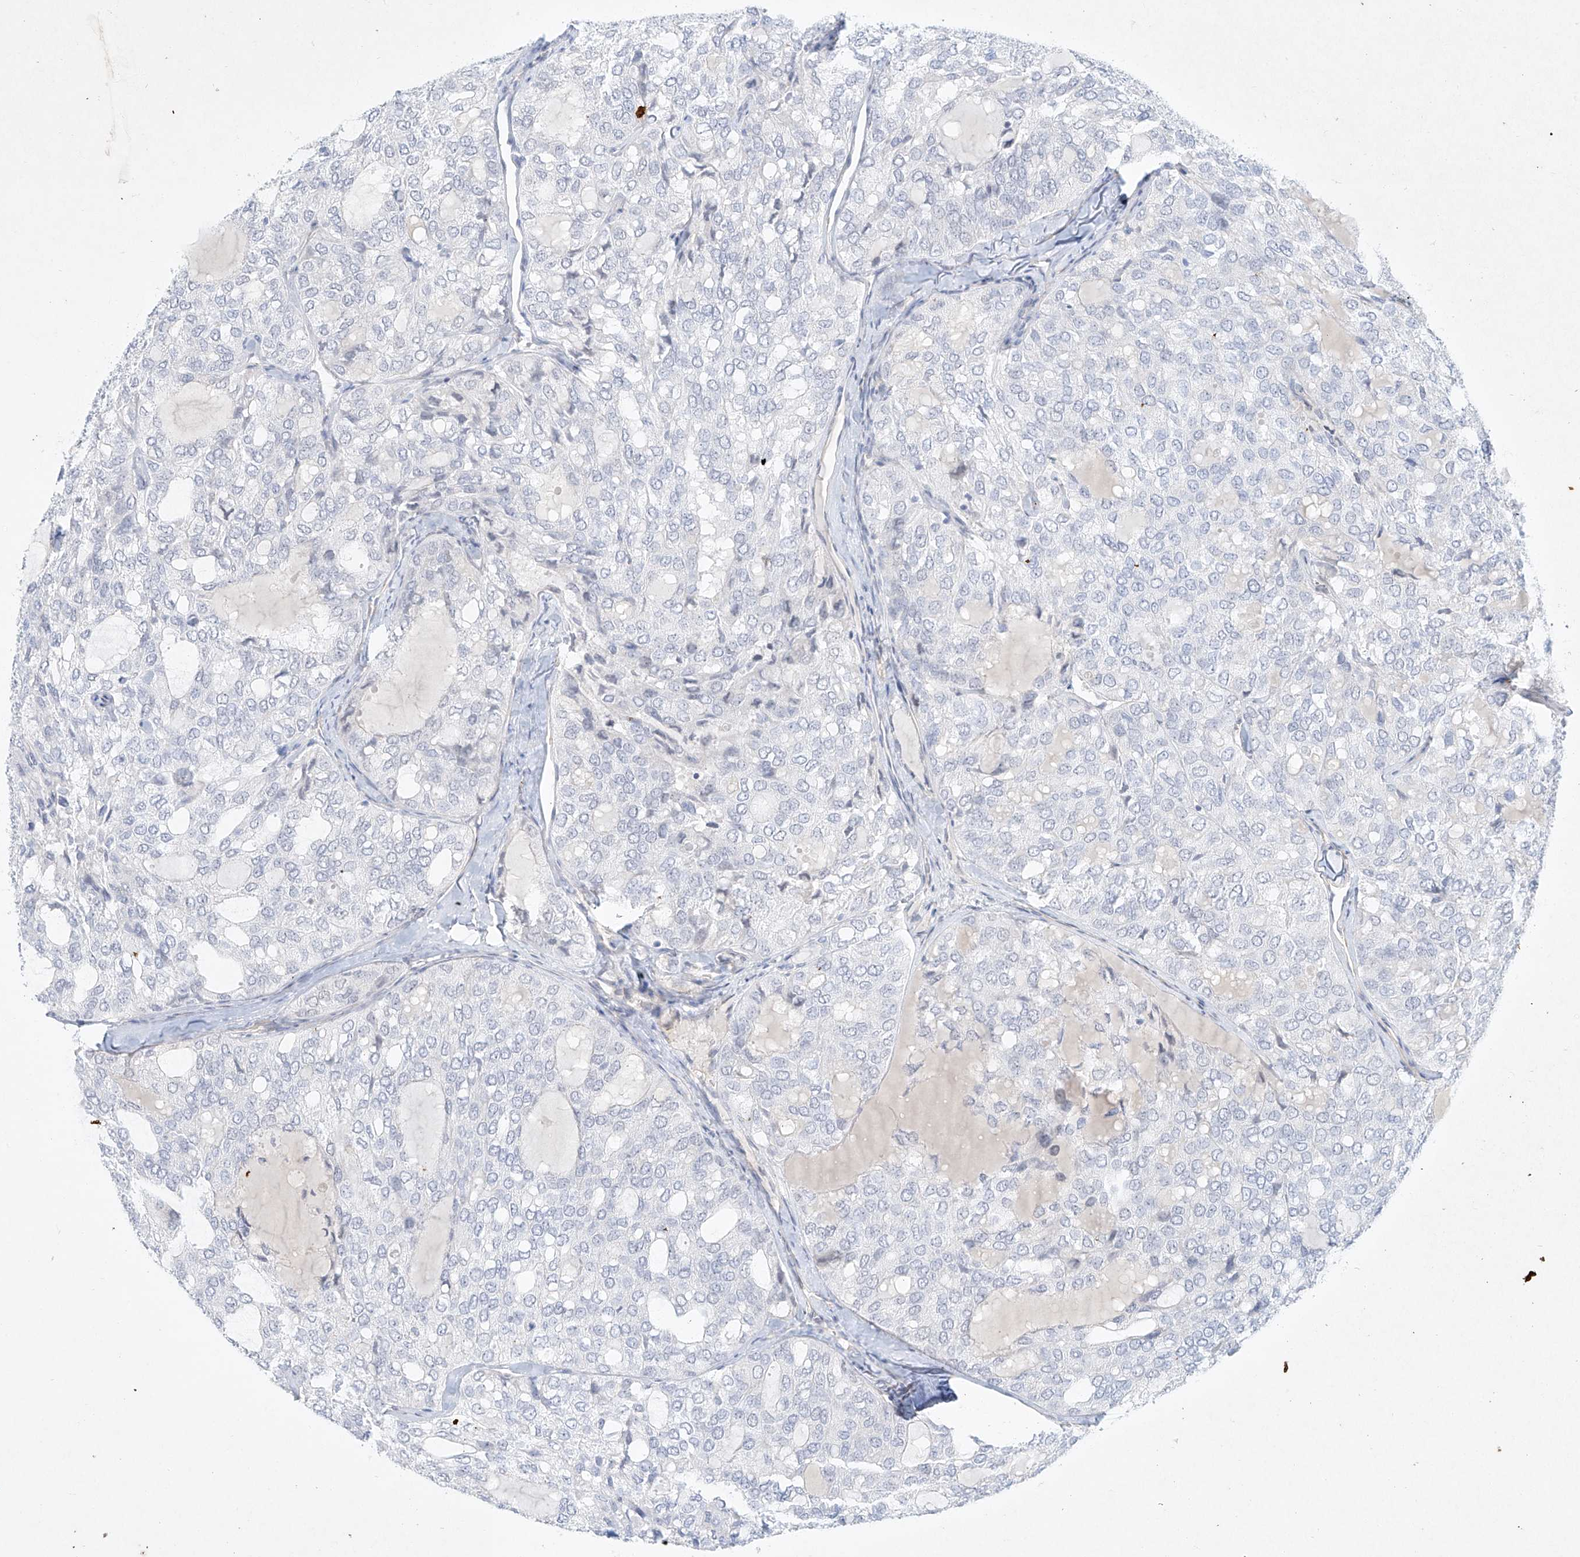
{"staining": {"intensity": "negative", "quantity": "none", "location": "none"}, "tissue": "thyroid cancer", "cell_type": "Tumor cells", "image_type": "cancer", "snomed": [{"axis": "morphology", "description": "Follicular adenoma carcinoma, NOS"}, {"axis": "topography", "description": "Thyroid gland"}], "caption": "The photomicrograph reveals no significant positivity in tumor cells of thyroid follicular adenoma carcinoma.", "gene": "REEP2", "patient": {"sex": "male", "age": 75}}